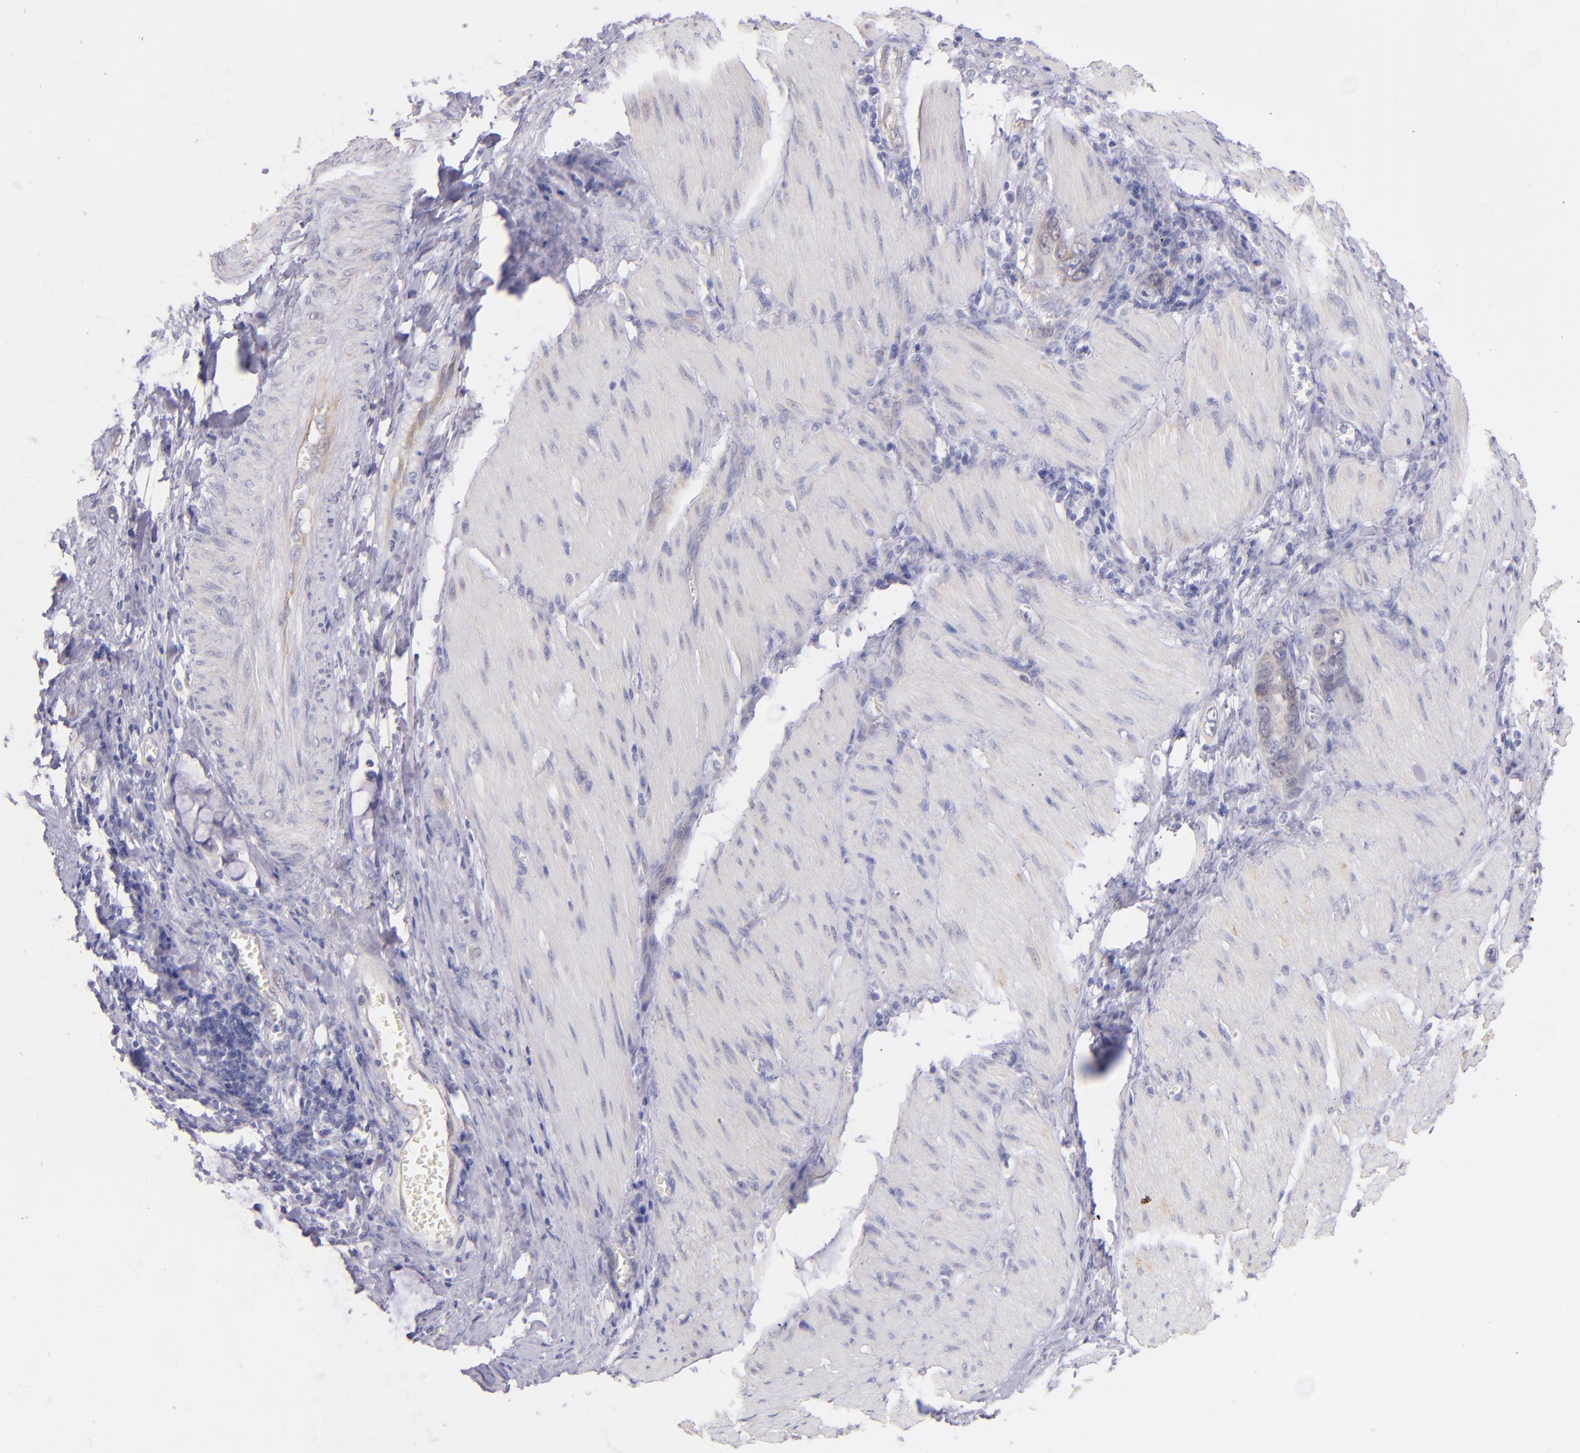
{"staining": {"intensity": "weak", "quantity": ">75%", "location": "cytoplasmic/membranous"}, "tissue": "stomach cancer", "cell_type": "Tumor cells", "image_type": "cancer", "snomed": [{"axis": "morphology", "description": "Adenocarcinoma, NOS"}, {"axis": "topography", "description": "Stomach"}], "caption": "Brown immunohistochemical staining in adenocarcinoma (stomach) exhibits weak cytoplasmic/membranous staining in about >75% of tumor cells.", "gene": "SH2D4A", "patient": {"sex": "male", "age": 78}}